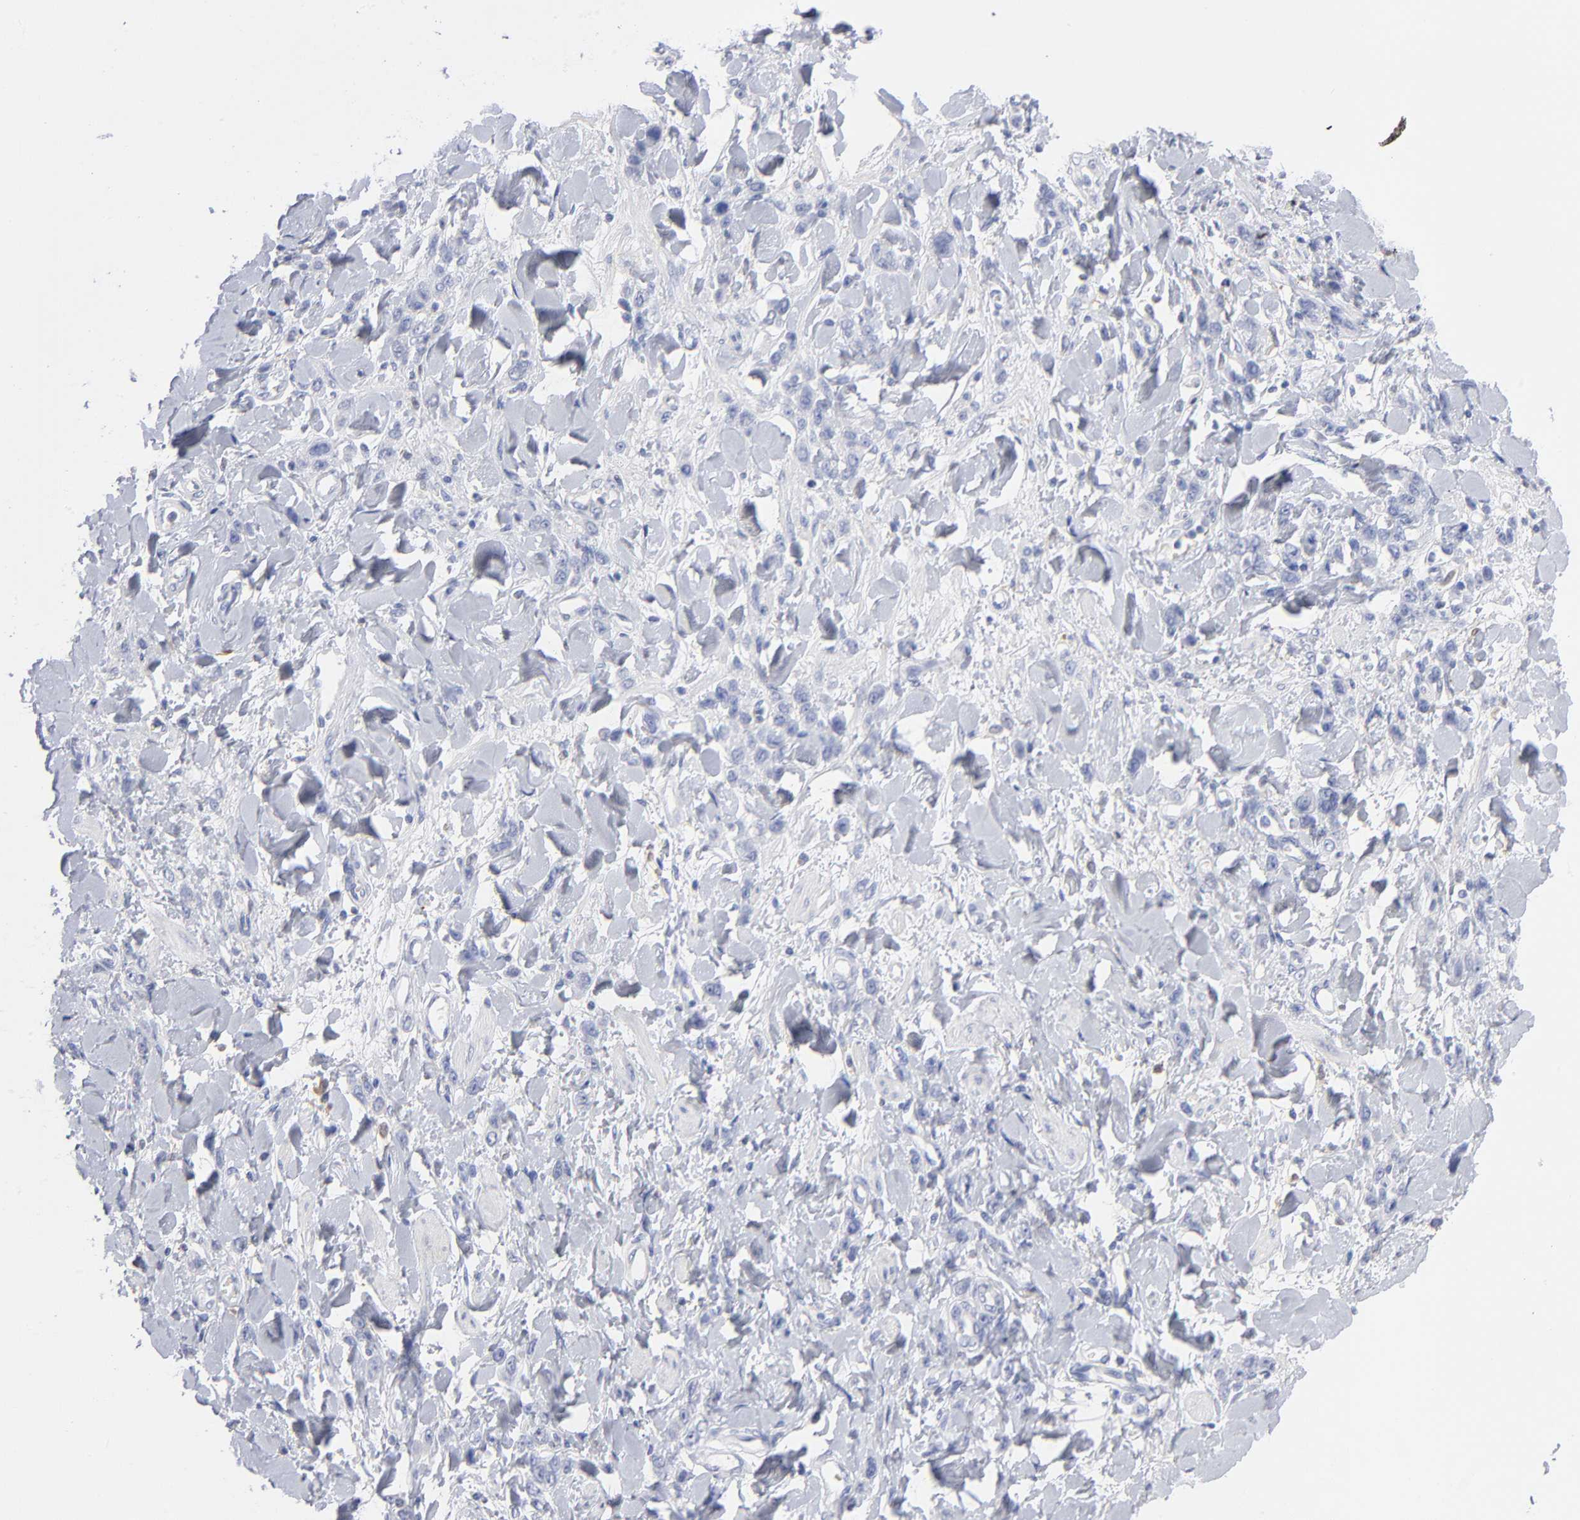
{"staining": {"intensity": "negative", "quantity": "none", "location": "none"}, "tissue": "stomach cancer", "cell_type": "Tumor cells", "image_type": "cancer", "snomed": [{"axis": "morphology", "description": "Normal tissue, NOS"}, {"axis": "morphology", "description": "Adenocarcinoma, NOS"}, {"axis": "topography", "description": "Stomach"}], "caption": "DAB (3,3'-diaminobenzidine) immunohistochemical staining of human stomach cancer reveals no significant expression in tumor cells. (Stains: DAB (3,3'-diaminobenzidine) IHC with hematoxylin counter stain, Microscopy: brightfield microscopy at high magnification).", "gene": "IFIT2", "patient": {"sex": "male", "age": 82}}